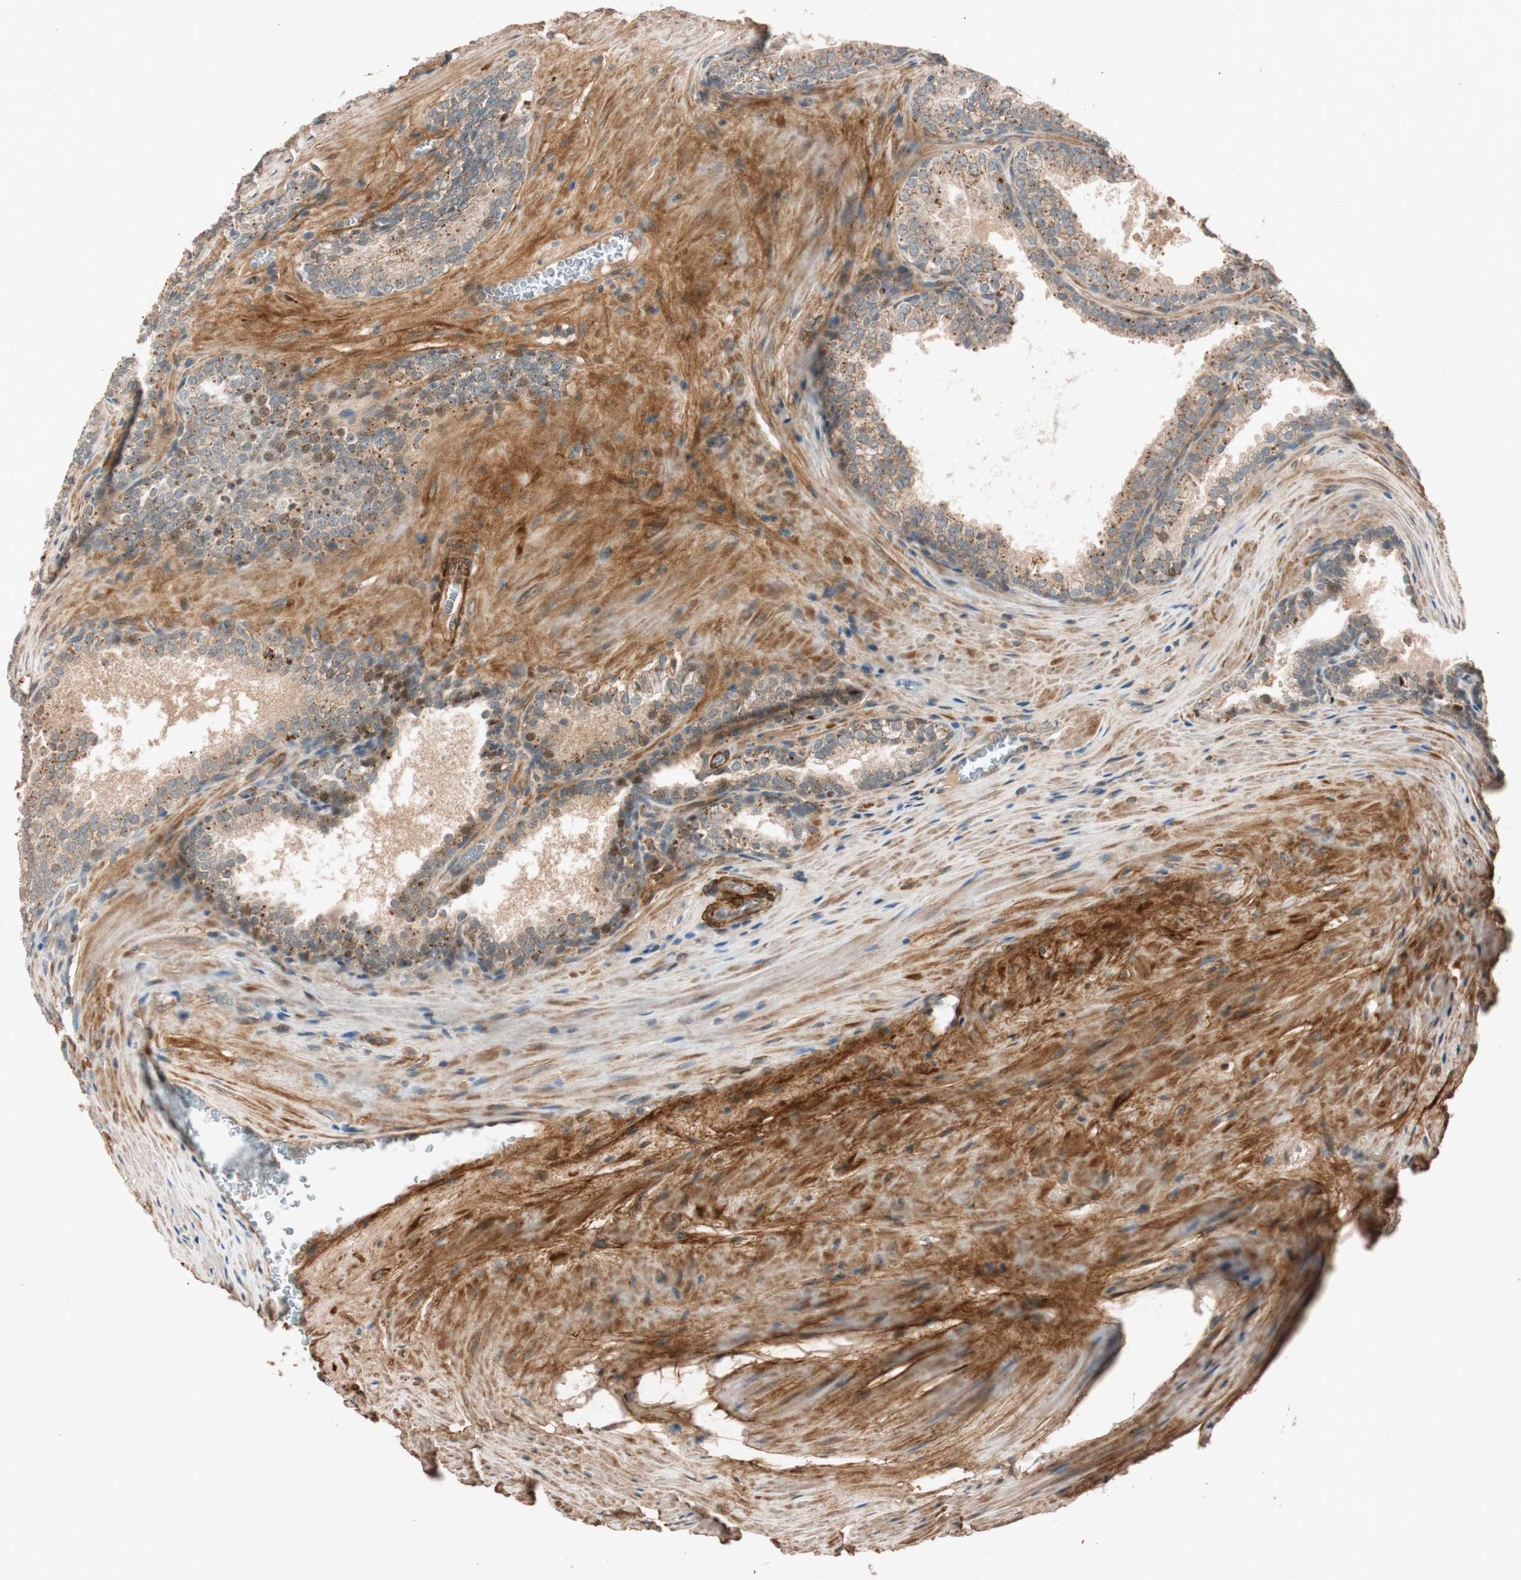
{"staining": {"intensity": "moderate", "quantity": "25%-75%", "location": "cytoplasmic/membranous,nuclear"}, "tissue": "prostate cancer", "cell_type": "Tumor cells", "image_type": "cancer", "snomed": [{"axis": "morphology", "description": "Adenocarcinoma, Low grade"}, {"axis": "topography", "description": "Prostate"}], "caption": "The immunohistochemical stain highlights moderate cytoplasmic/membranous and nuclear positivity in tumor cells of prostate cancer (low-grade adenocarcinoma) tissue.", "gene": "EPHA6", "patient": {"sex": "male", "age": 60}}